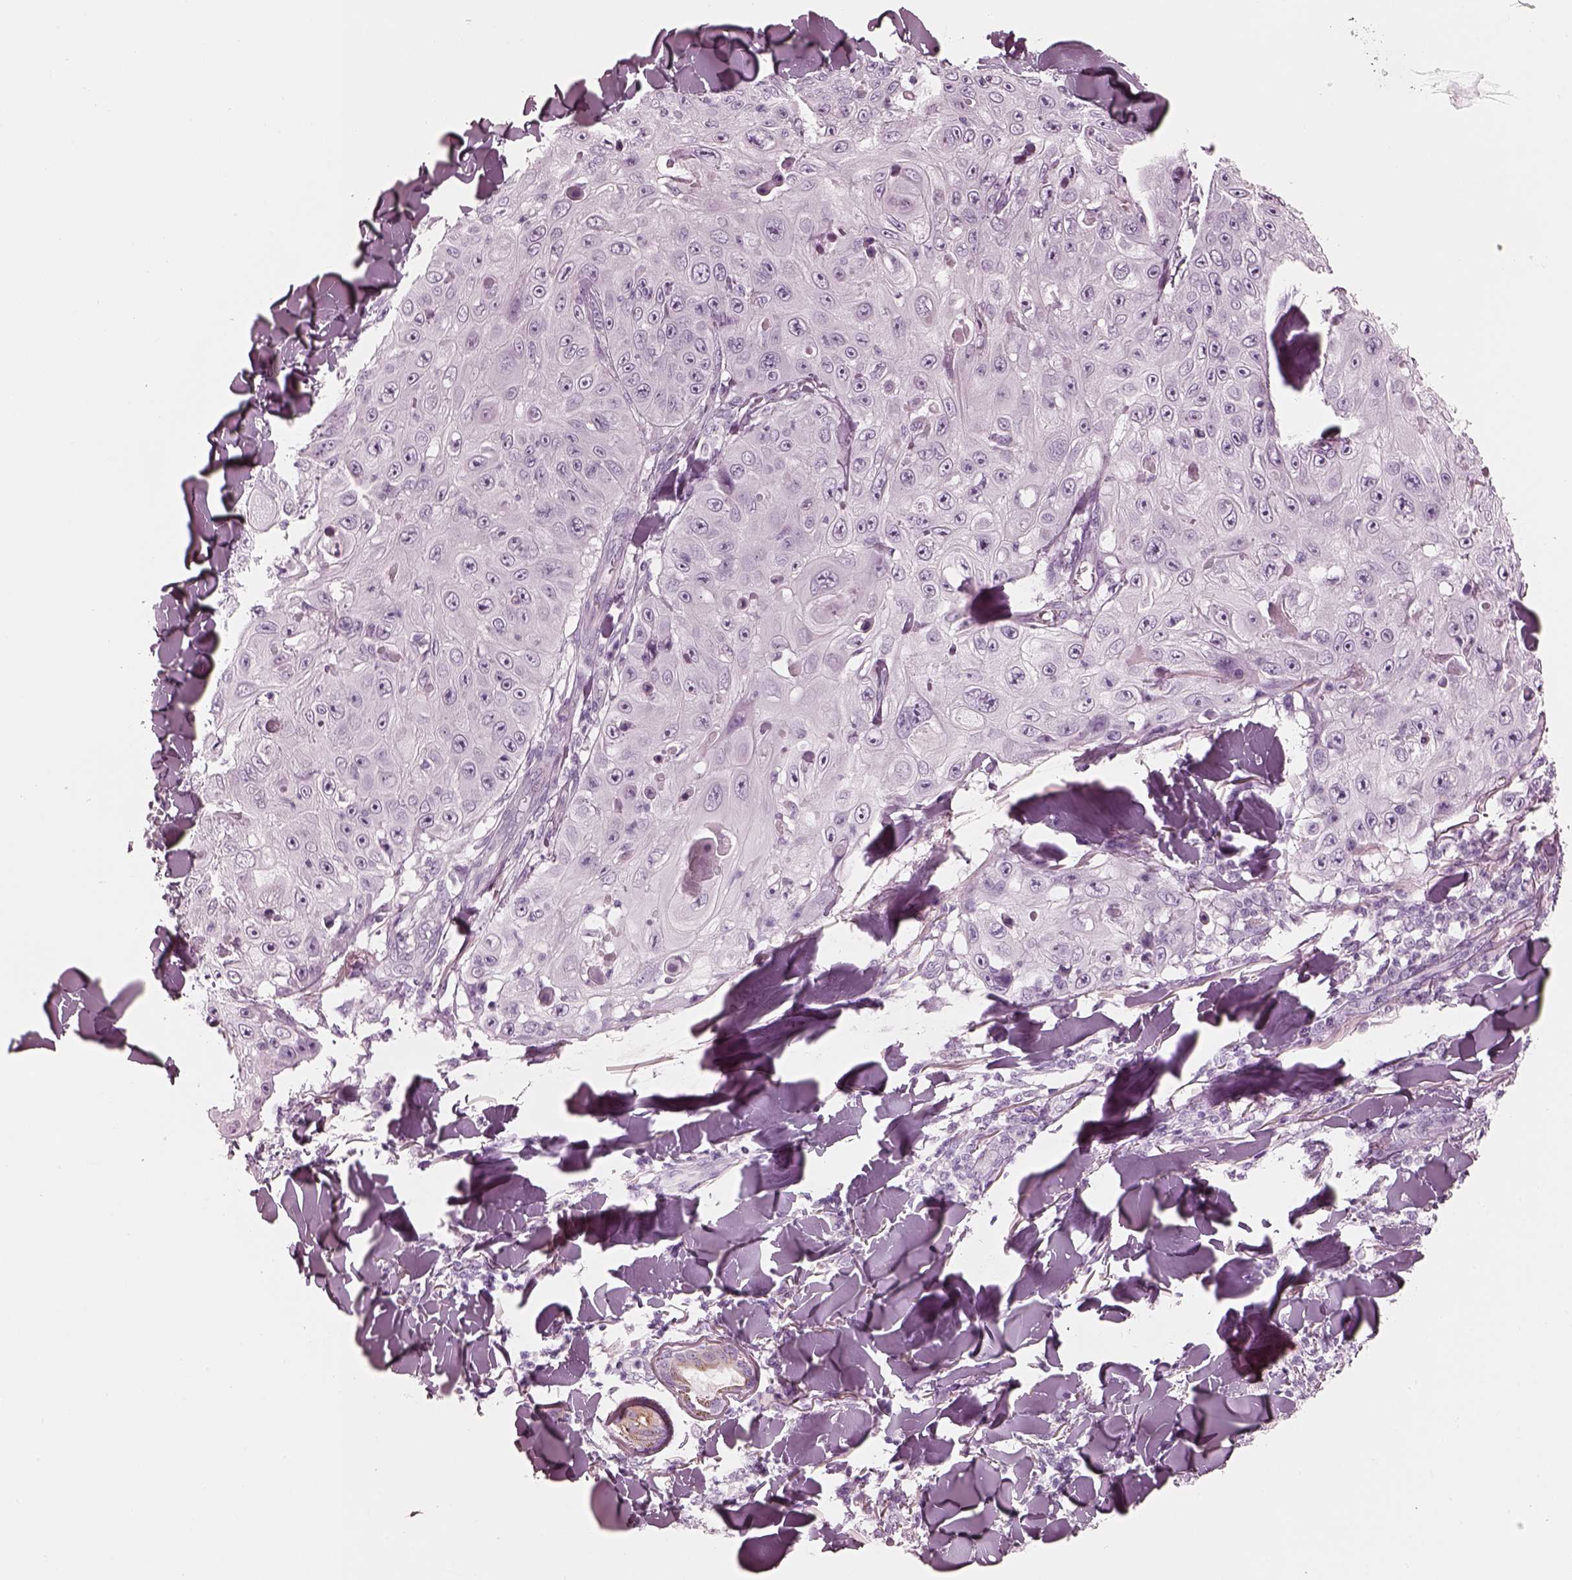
{"staining": {"intensity": "negative", "quantity": "none", "location": "none"}, "tissue": "skin cancer", "cell_type": "Tumor cells", "image_type": "cancer", "snomed": [{"axis": "morphology", "description": "Squamous cell carcinoma, NOS"}, {"axis": "topography", "description": "Skin"}], "caption": "An IHC micrograph of skin cancer (squamous cell carcinoma) is shown. There is no staining in tumor cells of skin cancer (squamous cell carcinoma).", "gene": "PON3", "patient": {"sex": "male", "age": 86}}